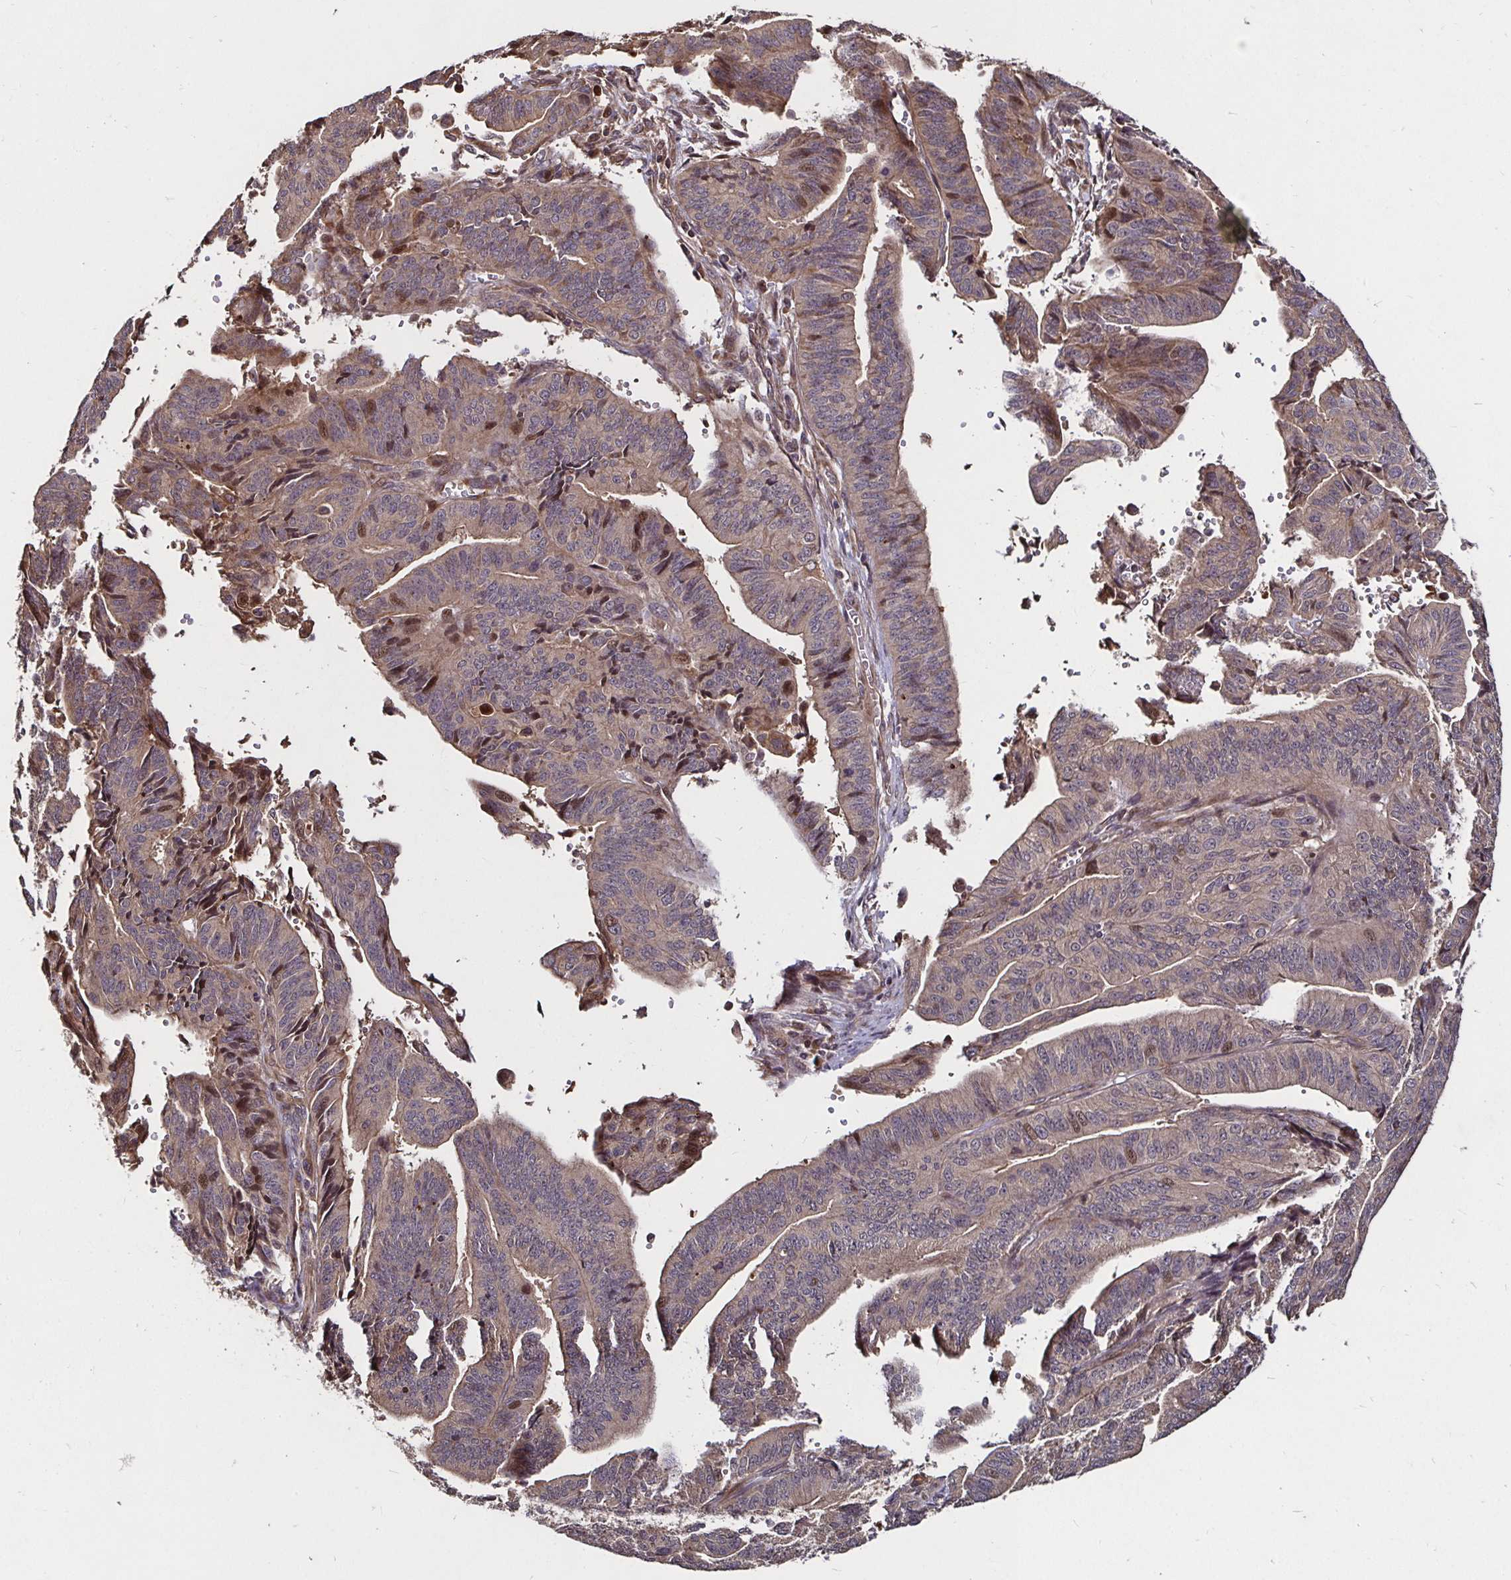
{"staining": {"intensity": "weak", "quantity": "25%-75%", "location": "cytoplasmic/membranous"}, "tissue": "endometrial cancer", "cell_type": "Tumor cells", "image_type": "cancer", "snomed": [{"axis": "morphology", "description": "Adenocarcinoma, NOS"}, {"axis": "topography", "description": "Endometrium"}], "caption": "Endometrial adenocarcinoma stained for a protein reveals weak cytoplasmic/membranous positivity in tumor cells. (brown staining indicates protein expression, while blue staining denotes nuclei).", "gene": "SMYD3", "patient": {"sex": "female", "age": 65}}